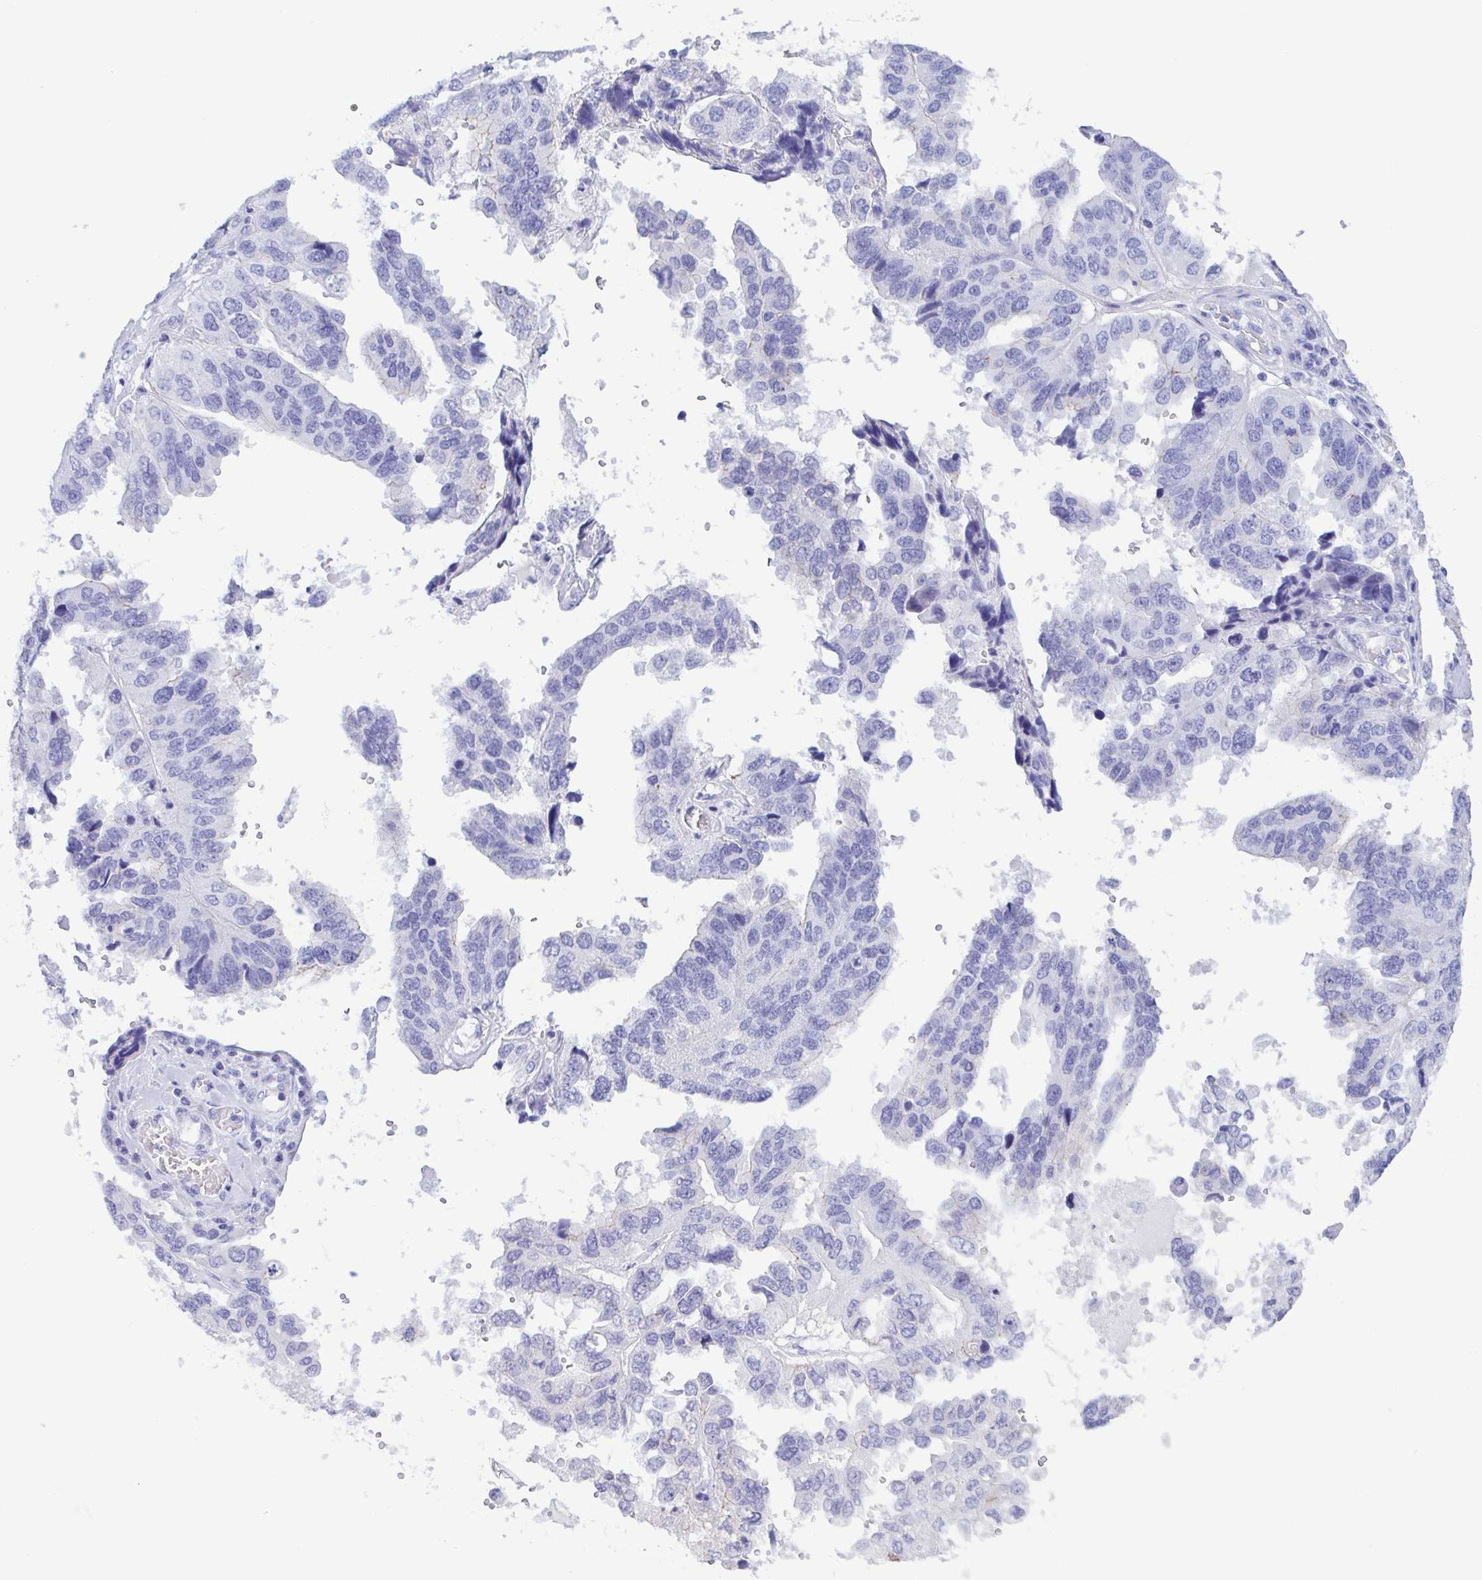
{"staining": {"intensity": "negative", "quantity": "none", "location": "none"}, "tissue": "ovarian cancer", "cell_type": "Tumor cells", "image_type": "cancer", "snomed": [{"axis": "morphology", "description": "Cystadenocarcinoma, serous, NOS"}, {"axis": "topography", "description": "Ovary"}], "caption": "Tumor cells show no significant protein positivity in ovarian cancer (serous cystadenocarcinoma). (DAB immunohistochemistry (IHC) visualized using brightfield microscopy, high magnification).", "gene": "TSPY2", "patient": {"sex": "female", "age": 79}}